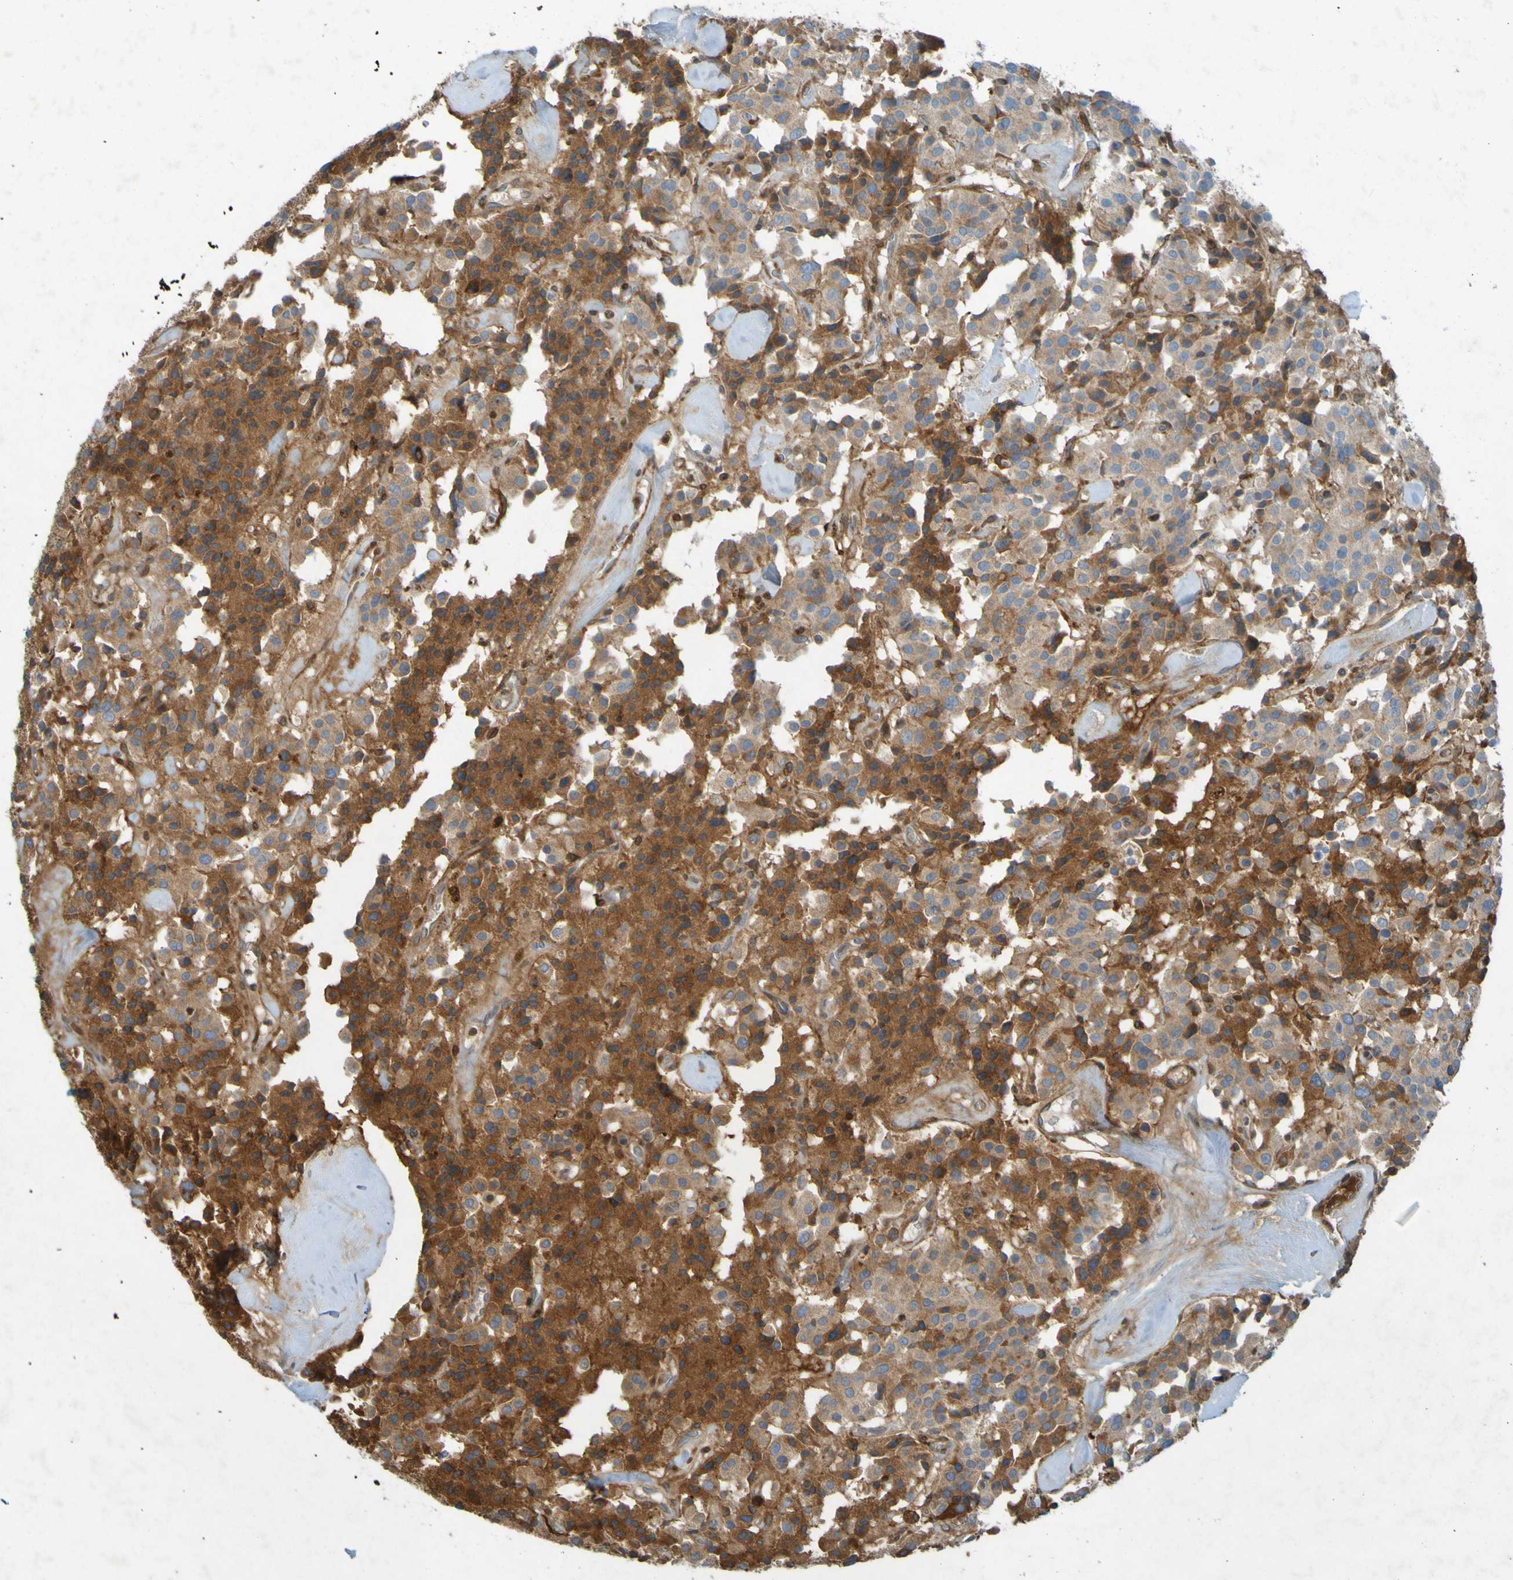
{"staining": {"intensity": "moderate", "quantity": ">75%", "location": "cytoplasmic/membranous"}, "tissue": "carcinoid", "cell_type": "Tumor cells", "image_type": "cancer", "snomed": [{"axis": "morphology", "description": "Carcinoid, malignant, NOS"}, {"axis": "topography", "description": "Lung"}], "caption": "Moderate cytoplasmic/membranous positivity is seen in approximately >75% of tumor cells in carcinoid.", "gene": "GUCY1A1", "patient": {"sex": "male", "age": 30}}